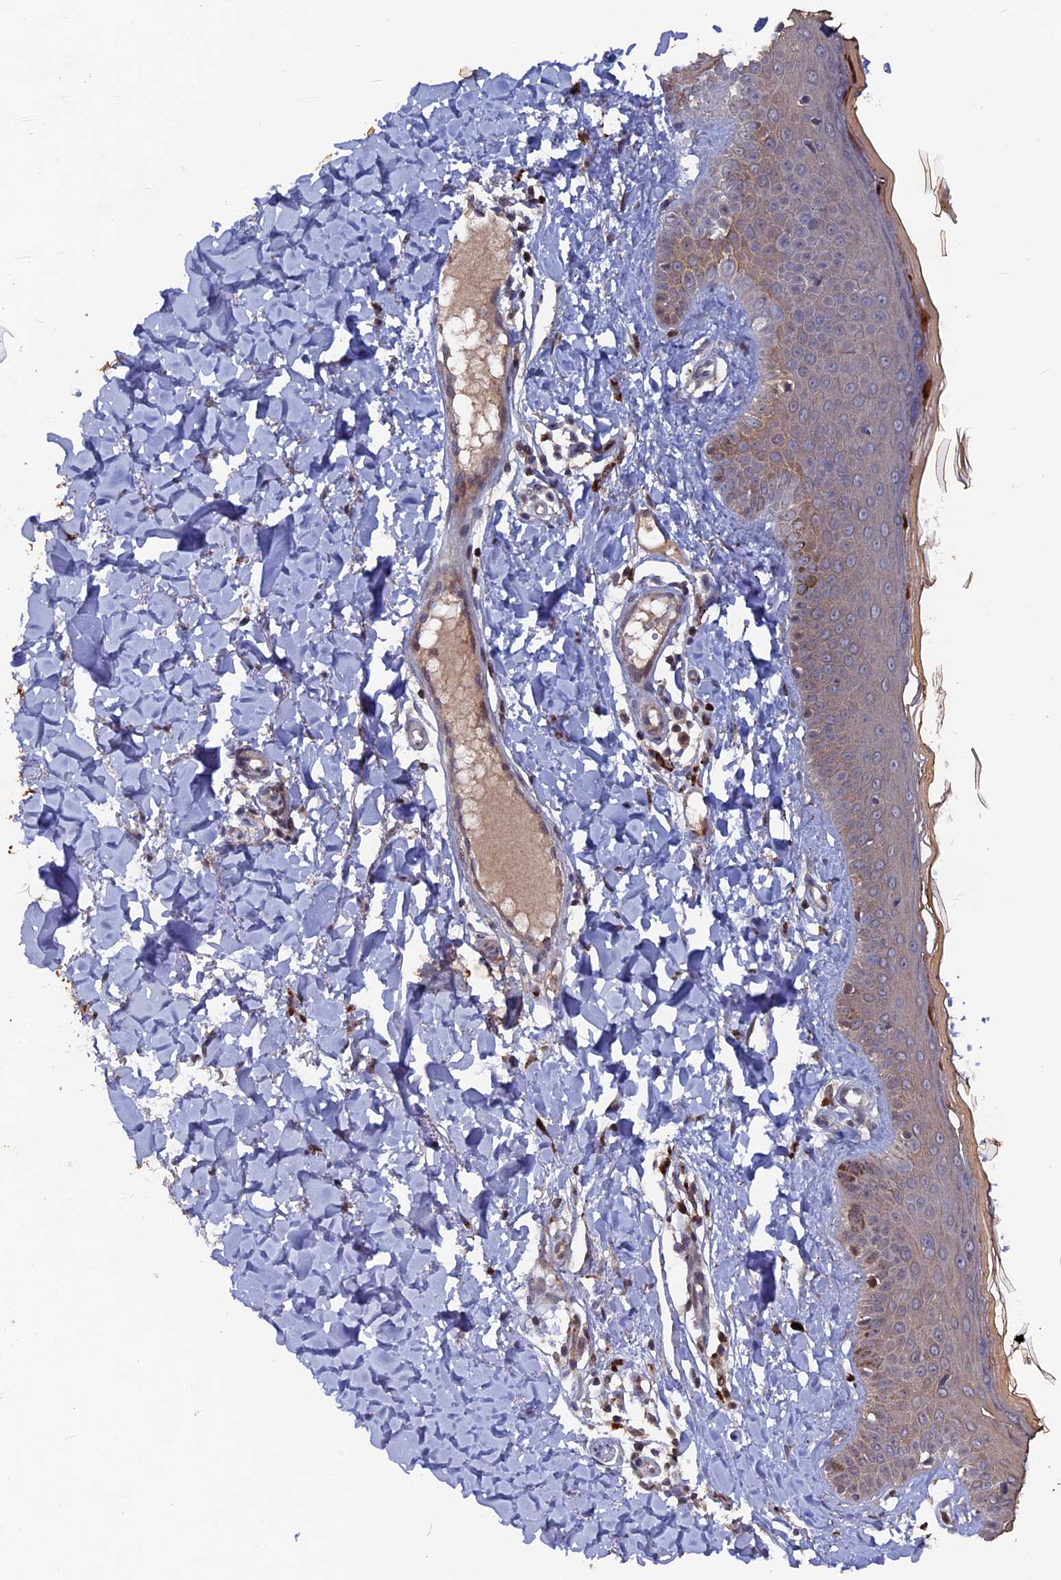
{"staining": {"intensity": "weak", "quantity": ">75%", "location": "cytoplasmic/membranous"}, "tissue": "skin", "cell_type": "Fibroblasts", "image_type": "normal", "snomed": [{"axis": "morphology", "description": "Normal tissue, NOS"}, {"axis": "topography", "description": "Skin"}], "caption": "Protein analysis of normal skin reveals weak cytoplasmic/membranous positivity in approximately >75% of fibroblasts. The staining is performed using DAB (3,3'-diaminobenzidine) brown chromogen to label protein expression. The nuclei are counter-stained blue using hematoxylin.", "gene": "TMC5", "patient": {"sex": "male", "age": 52}}